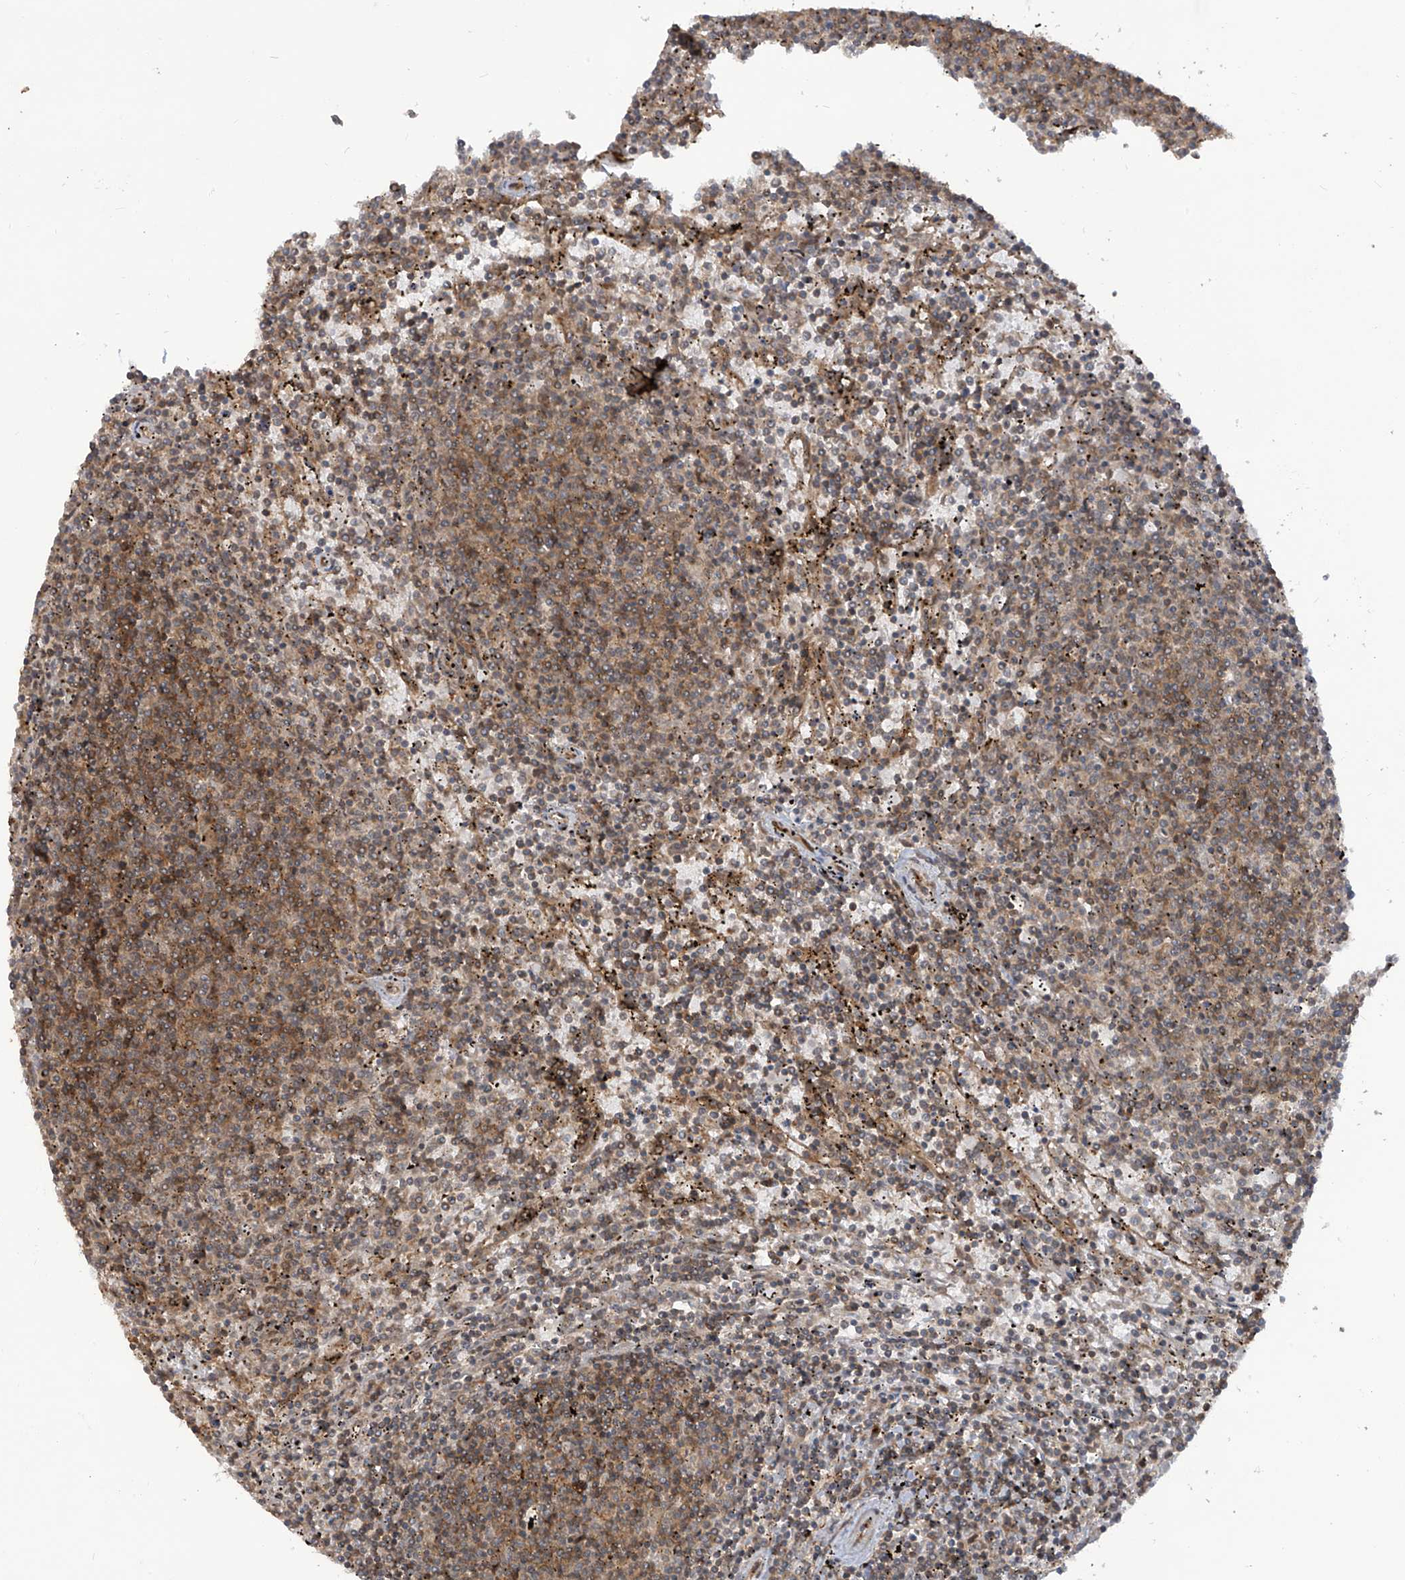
{"staining": {"intensity": "weak", "quantity": "25%-75%", "location": "cytoplasmic/membranous"}, "tissue": "lymphoma", "cell_type": "Tumor cells", "image_type": "cancer", "snomed": [{"axis": "morphology", "description": "Malignant lymphoma, non-Hodgkin's type, Low grade"}, {"axis": "topography", "description": "Spleen"}], "caption": "Immunohistochemistry (IHC) staining of lymphoma, which reveals low levels of weak cytoplasmic/membranous expression in approximately 25%-75% of tumor cells indicating weak cytoplasmic/membranous protein expression. The staining was performed using DAB (3,3'-diaminobenzidine) (brown) for protein detection and nuclei were counterstained in hematoxylin (blue).", "gene": "TRIM67", "patient": {"sex": "female", "age": 50}}